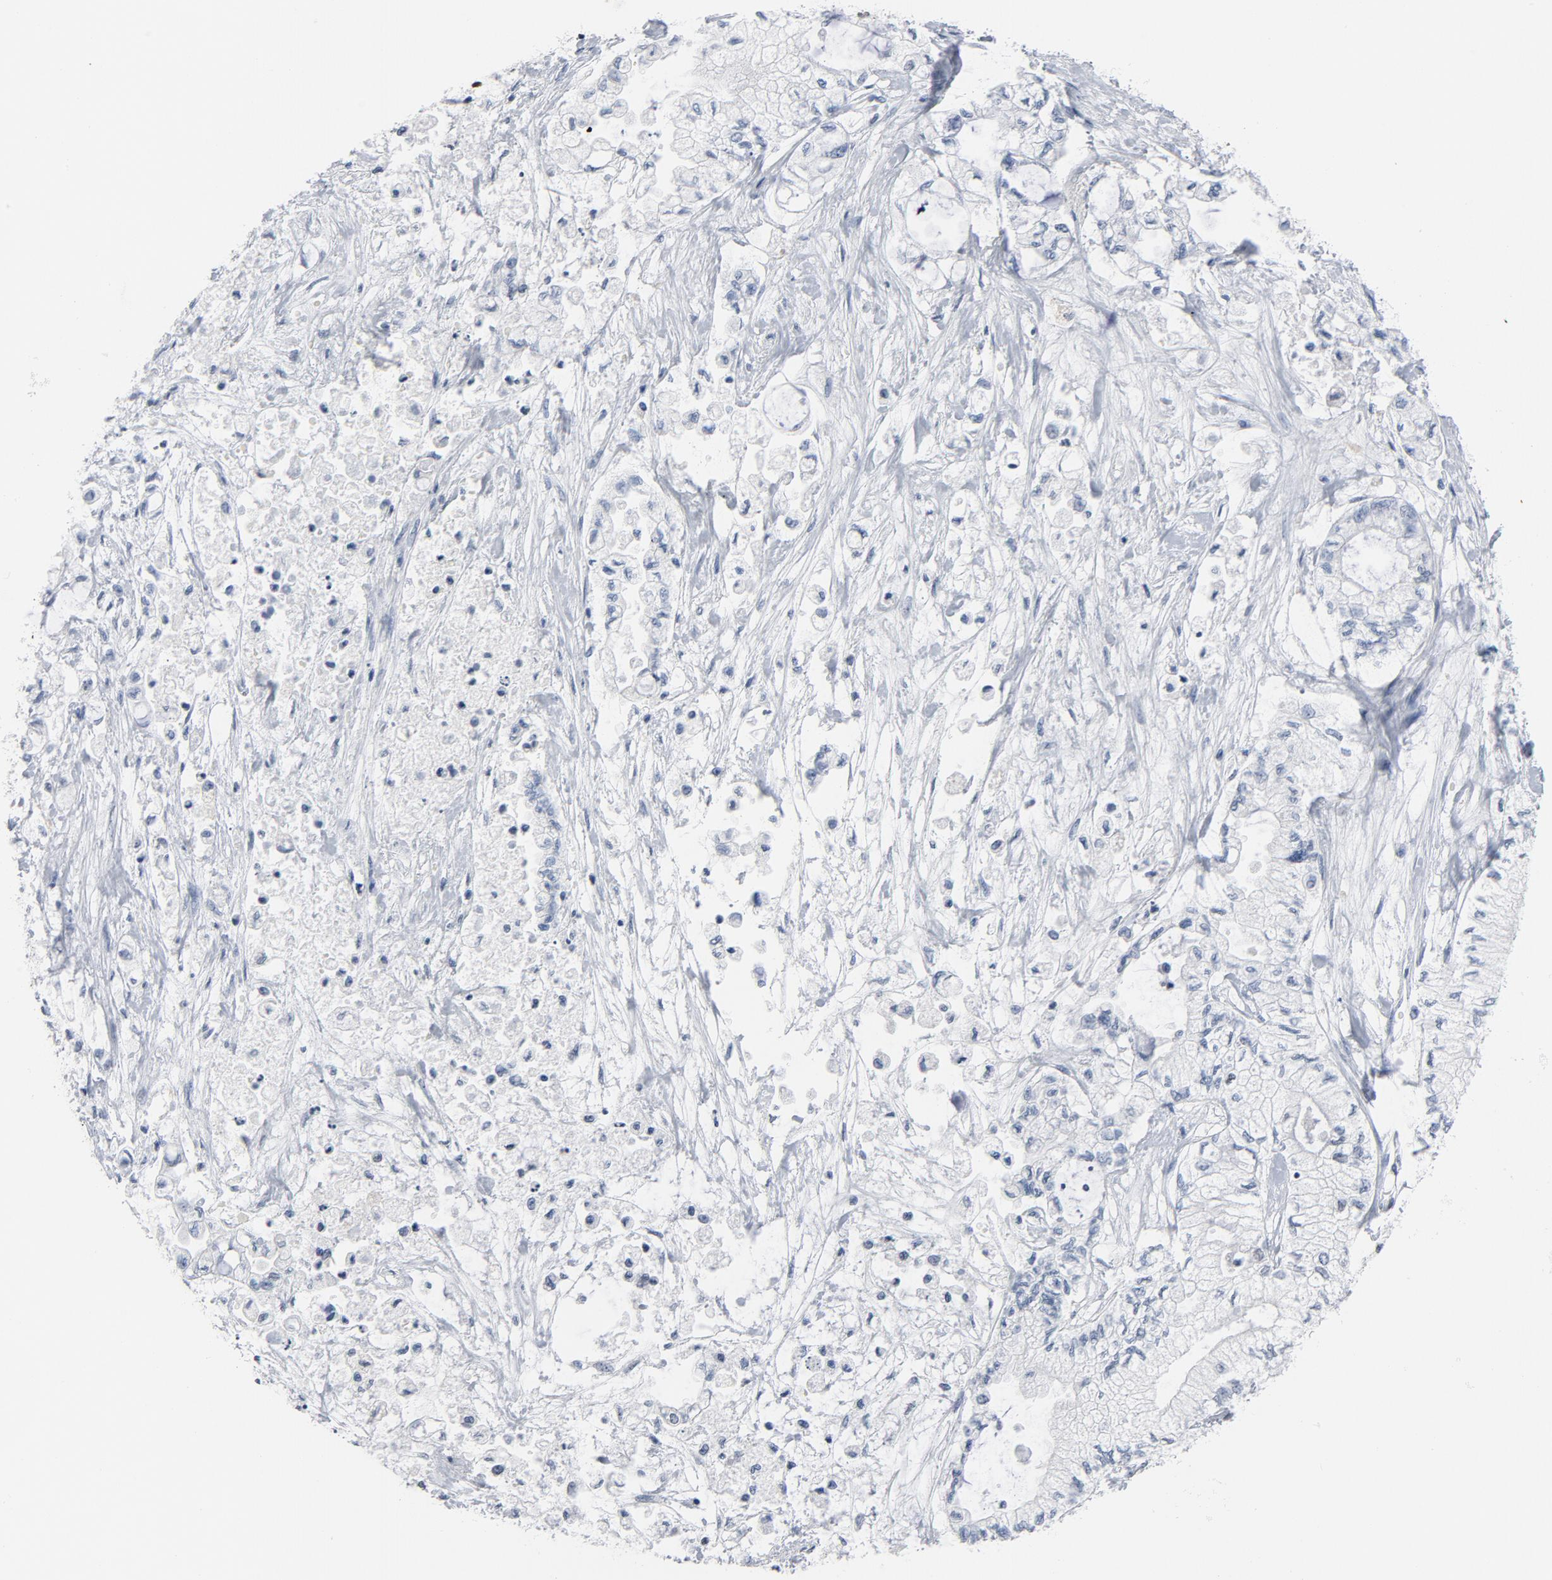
{"staining": {"intensity": "moderate", "quantity": "25%-75%", "location": "nuclear"}, "tissue": "pancreatic cancer", "cell_type": "Tumor cells", "image_type": "cancer", "snomed": [{"axis": "morphology", "description": "Adenocarcinoma, NOS"}, {"axis": "topography", "description": "Pancreas"}], "caption": "Immunohistochemistry of pancreatic cancer reveals medium levels of moderate nuclear expression in about 25%-75% of tumor cells. (DAB = brown stain, brightfield microscopy at high magnification).", "gene": "CSTF2", "patient": {"sex": "male", "age": 79}}